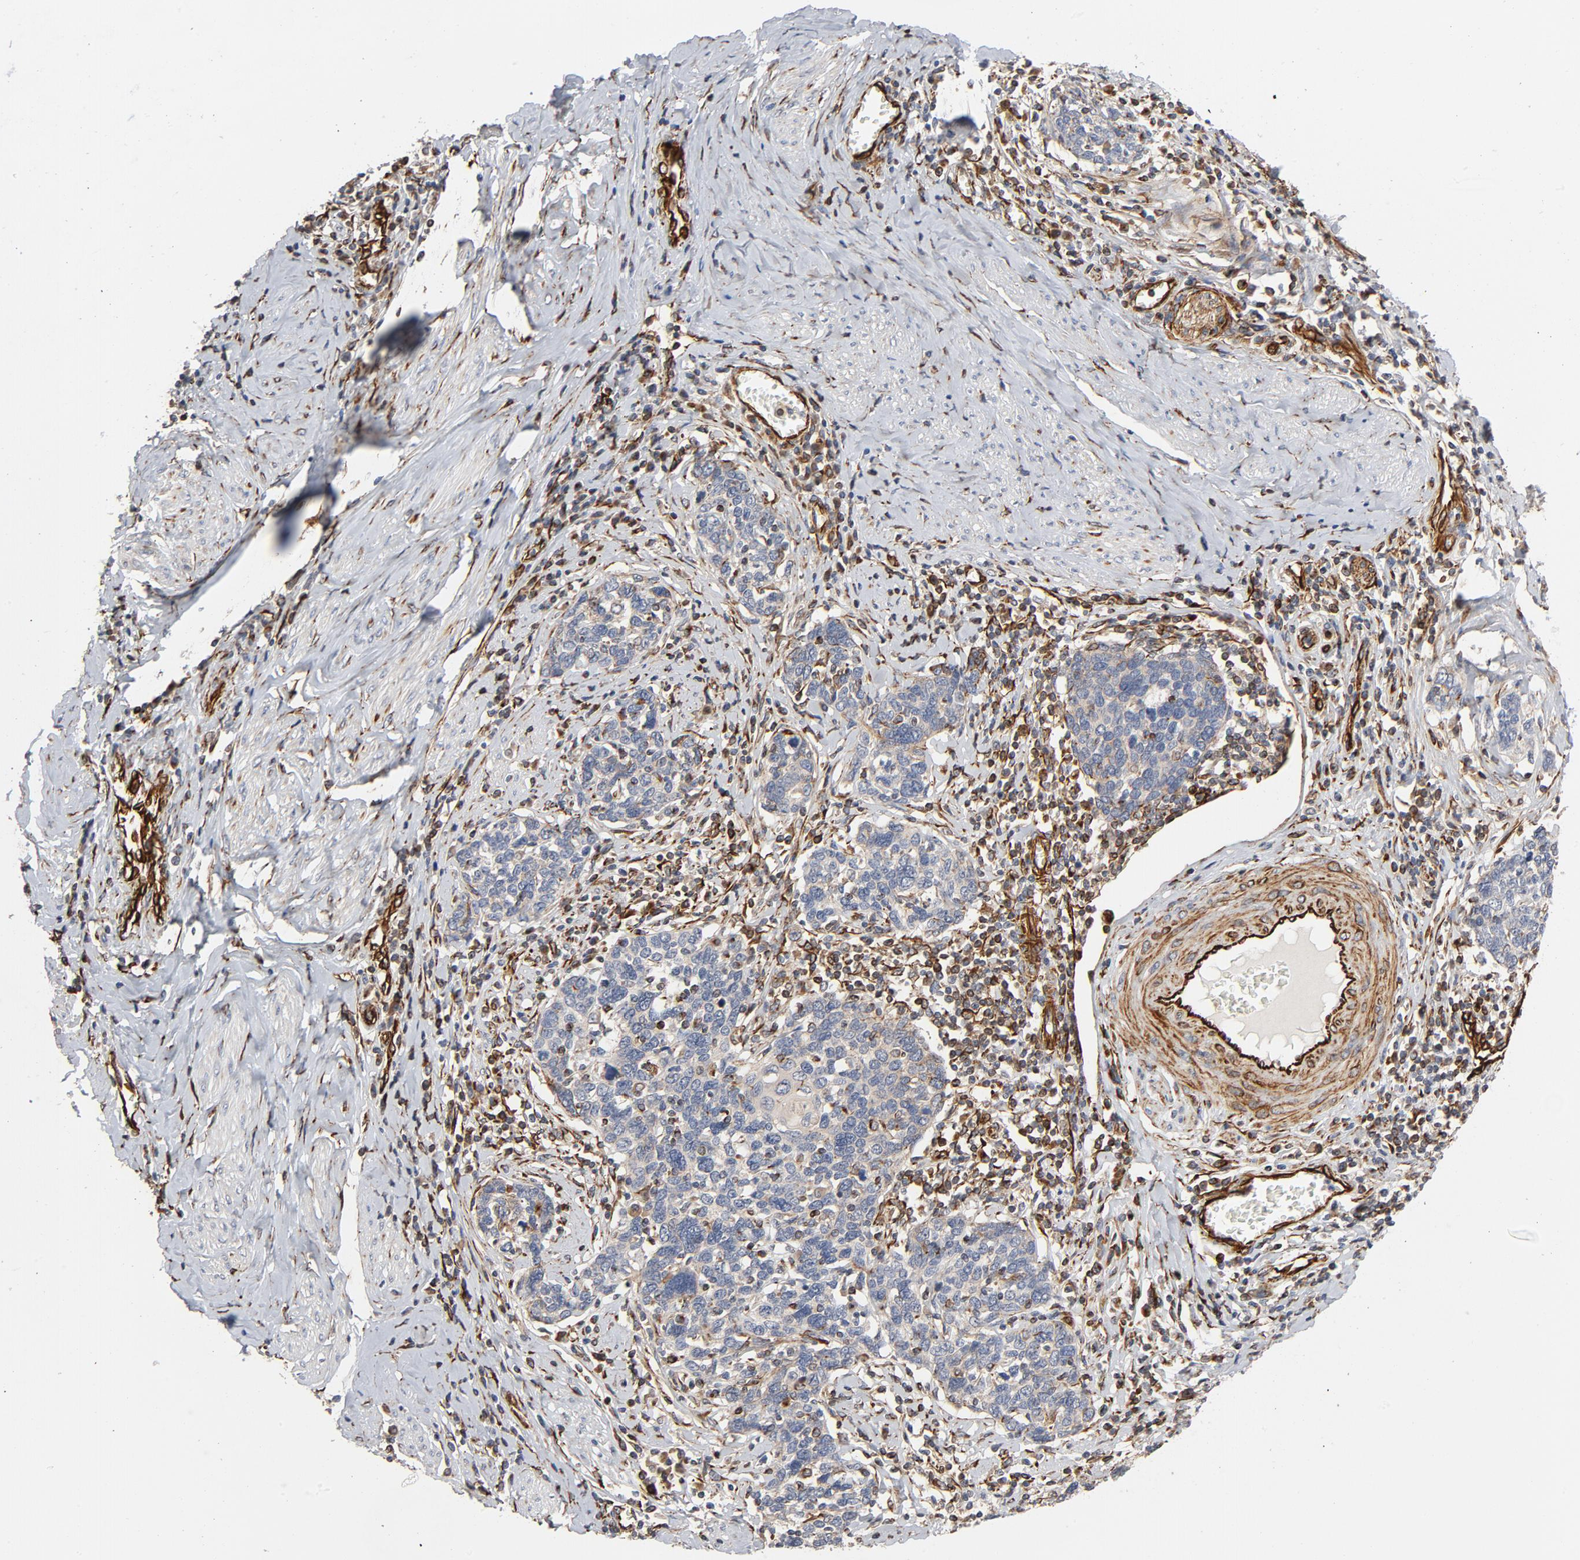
{"staining": {"intensity": "weak", "quantity": "<25%", "location": "cytoplasmic/membranous"}, "tissue": "cervical cancer", "cell_type": "Tumor cells", "image_type": "cancer", "snomed": [{"axis": "morphology", "description": "Squamous cell carcinoma, NOS"}, {"axis": "topography", "description": "Cervix"}], "caption": "Protein analysis of squamous cell carcinoma (cervical) reveals no significant positivity in tumor cells. (Brightfield microscopy of DAB (3,3'-diaminobenzidine) immunohistochemistry (IHC) at high magnification).", "gene": "FAM118A", "patient": {"sex": "female", "age": 41}}